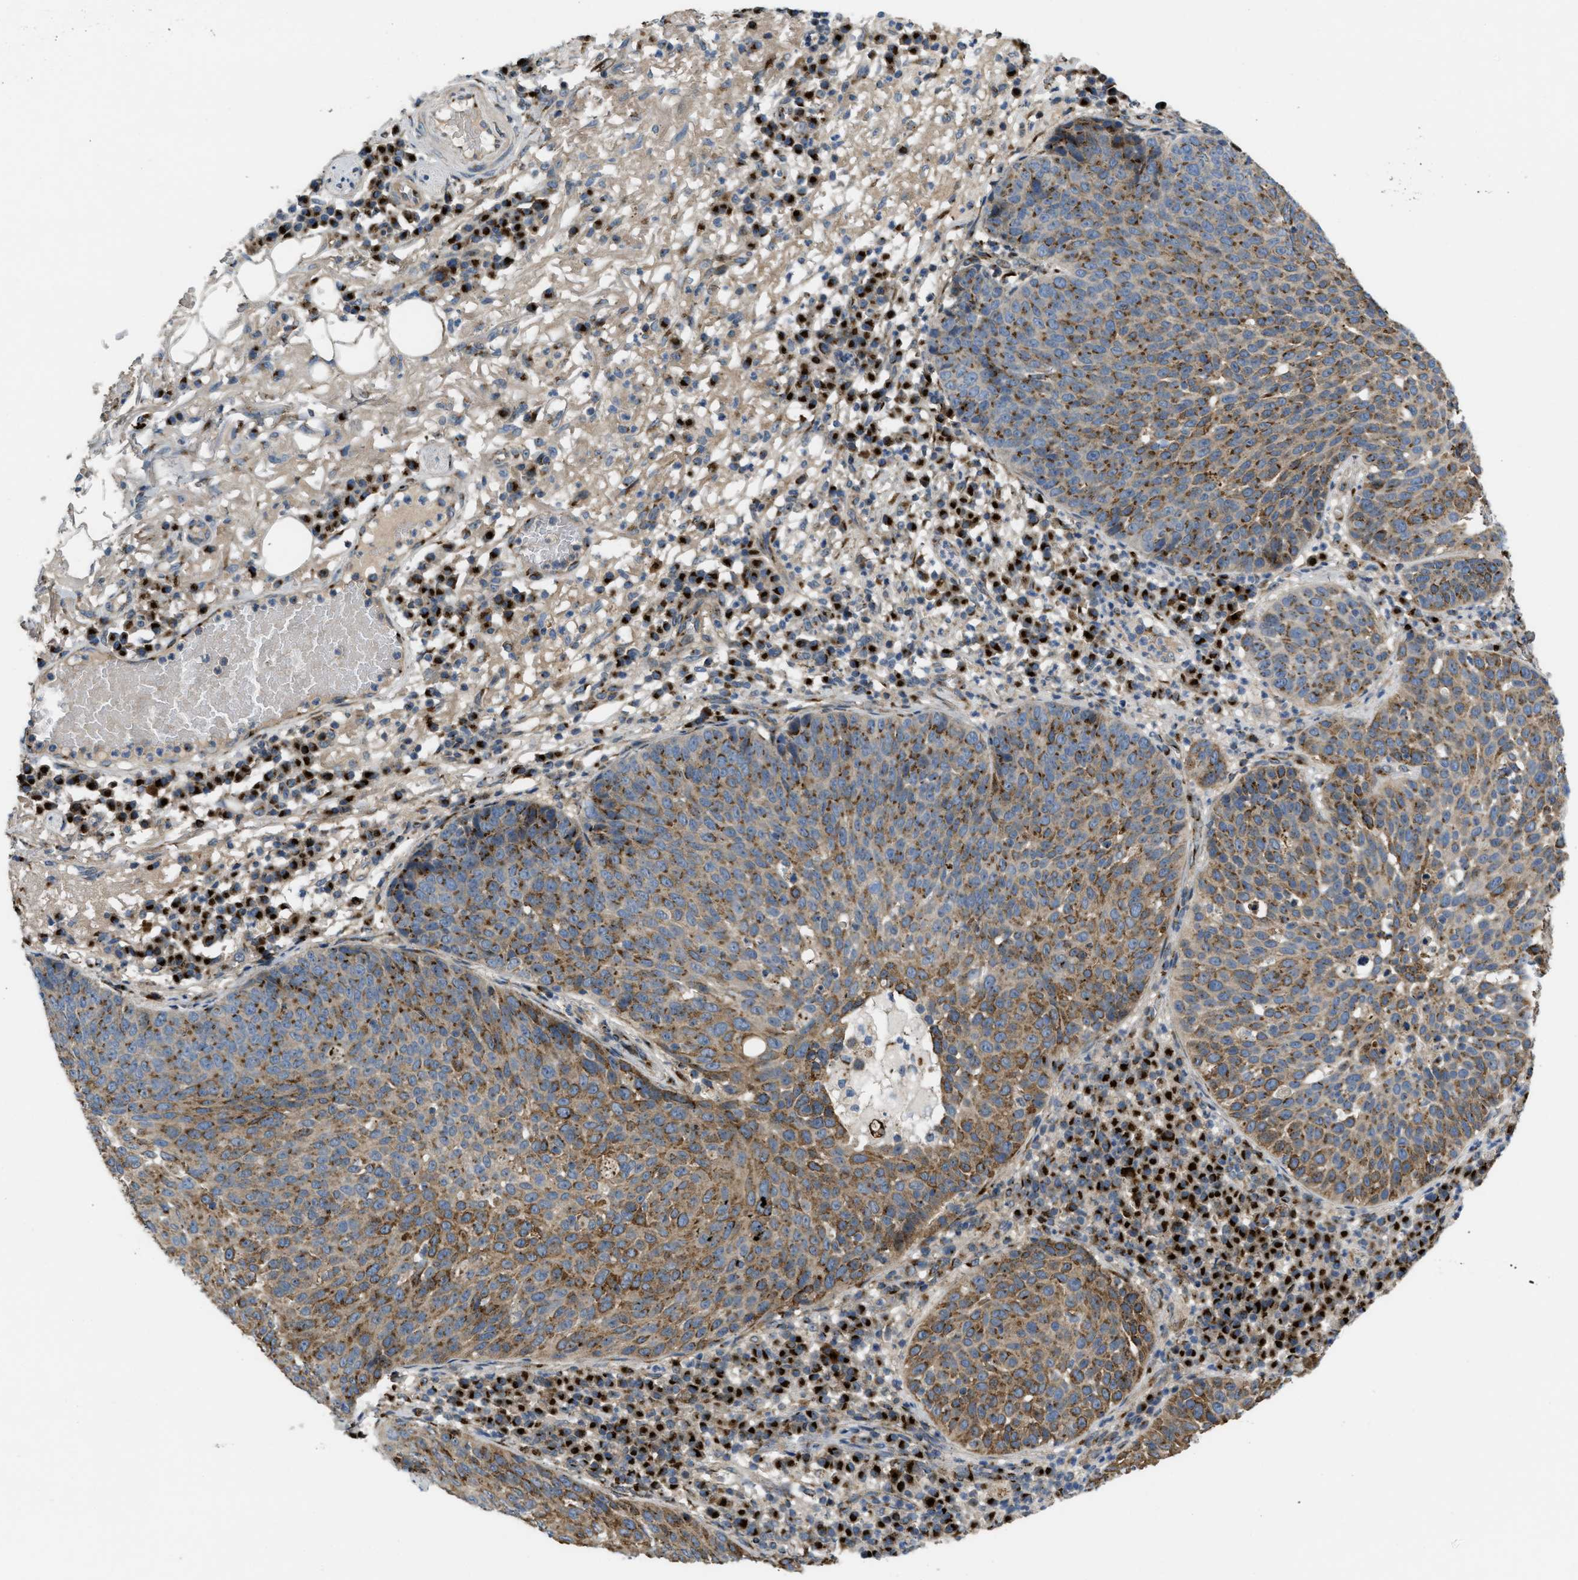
{"staining": {"intensity": "moderate", "quantity": ">75%", "location": "cytoplasmic/membranous"}, "tissue": "skin cancer", "cell_type": "Tumor cells", "image_type": "cancer", "snomed": [{"axis": "morphology", "description": "Squamous cell carcinoma in situ, NOS"}, {"axis": "morphology", "description": "Squamous cell carcinoma, NOS"}, {"axis": "topography", "description": "Skin"}], "caption": "Tumor cells show medium levels of moderate cytoplasmic/membranous staining in about >75% of cells in skin squamous cell carcinoma.", "gene": "ZNF70", "patient": {"sex": "male", "age": 93}}